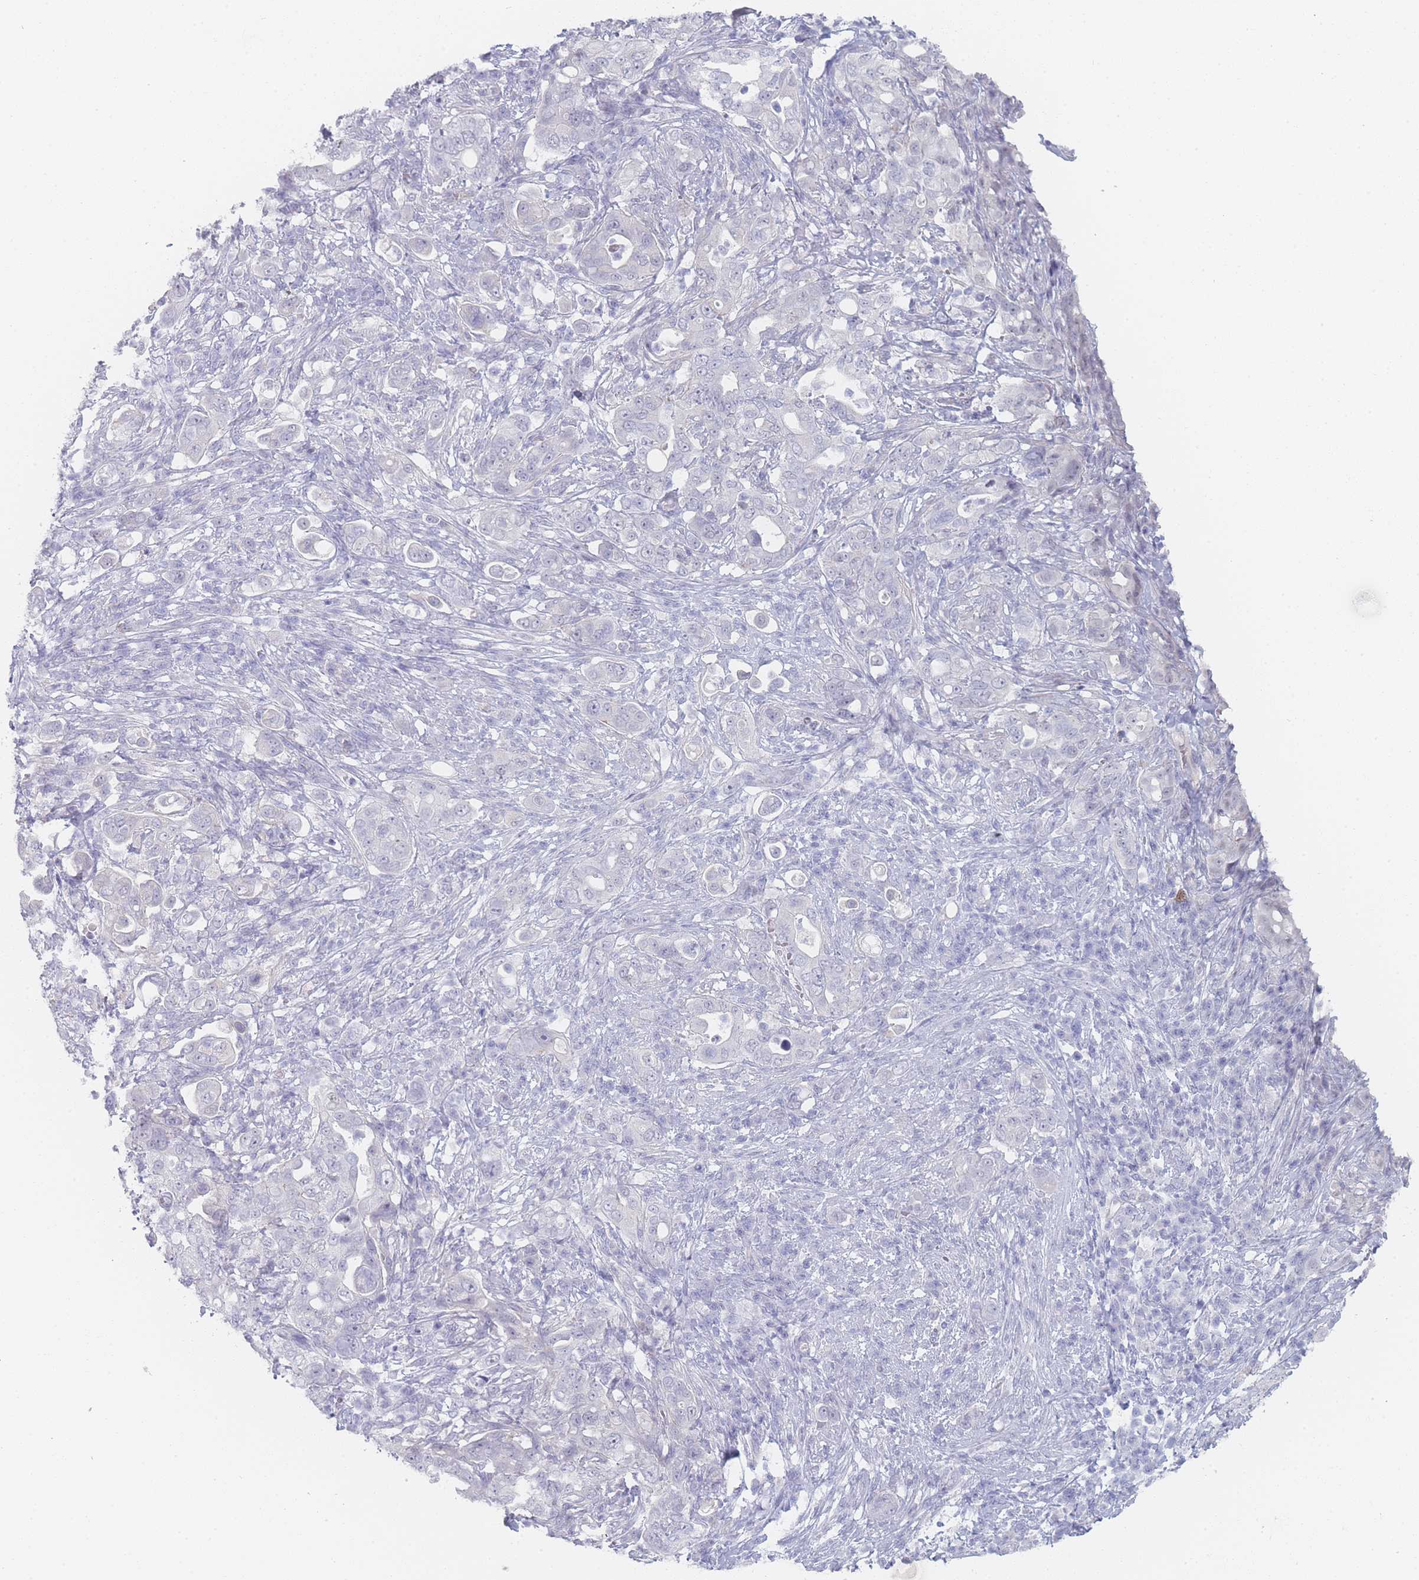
{"staining": {"intensity": "negative", "quantity": "none", "location": "none"}, "tissue": "pancreatic cancer", "cell_type": "Tumor cells", "image_type": "cancer", "snomed": [{"axis": "morphology", "description": "Normal tissue, NOS"}, {"axis": "morphology", "description": "Adenocarcinoma, NOS"}, {"axis": "topography", "description": "Lymph node"}, {"axis": "topography", "description": "Pancreas"}], "caption": "Immunohistochemical staining of pancreatic cancer reveals no significant positivity in tumor cells.", "gene": "IMPG1", "patient": {"sex": "female", "age": 67}}